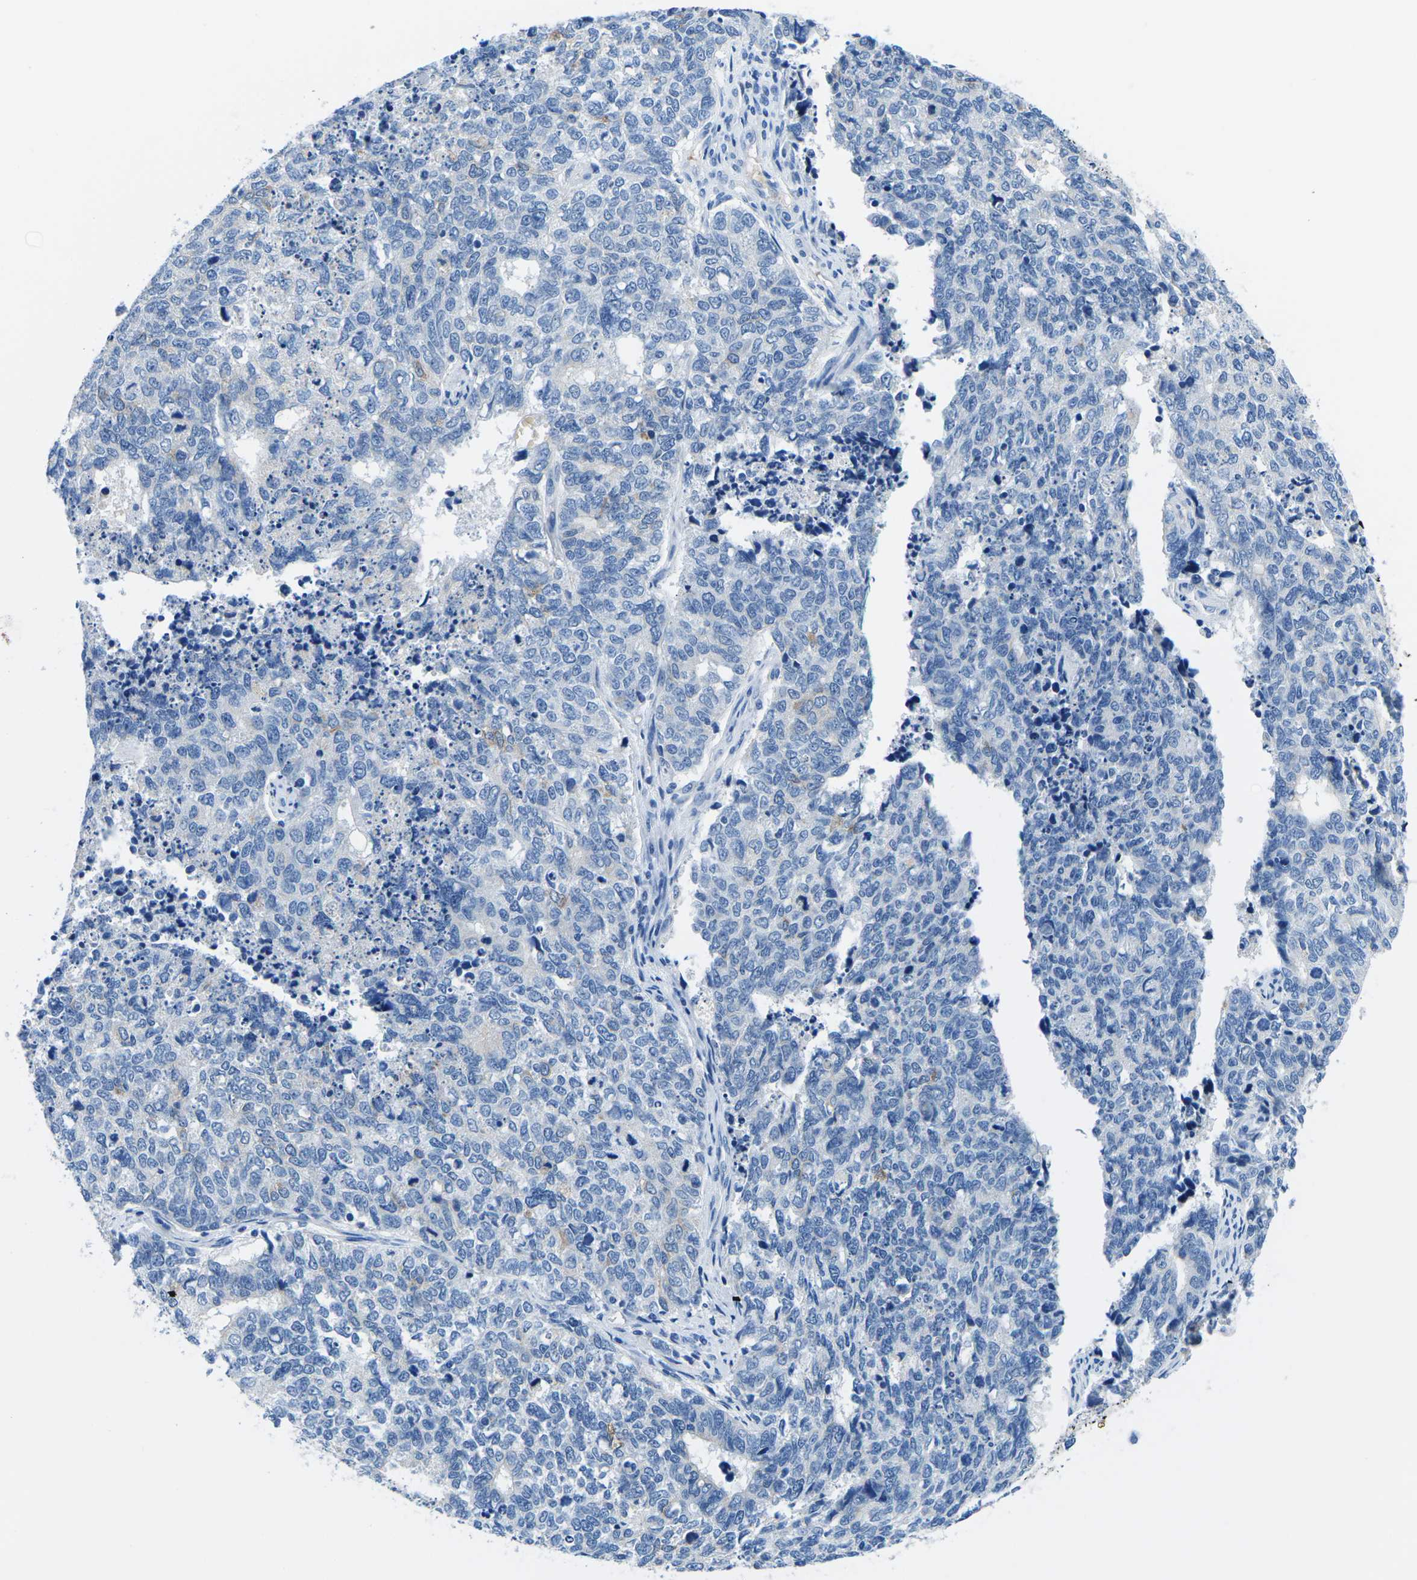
{"staining": {"intensity": "negative", "quantity": "none", "location": "none"}, "tissue": "cervical cancer", "cell_type": "Tumor cells", "image_type": "cancer", "snomed": [{"axis": "morphology", "description": "Squamous cell carcinoma, NOS"}, {"axis": "topography", "description": "Cervix"}], "caption": "High magnification brightfield microscopy of cervical squamous cell carcinoma stained with DAB (brown) and counterstained with hematoxylin (blue): tumor cells show no significant positivity. (DAB immunohistochemistry with hematoxylin counter stain).", "gene": "TM6SF1", "patient": {"sex": "female", "age": 63}}